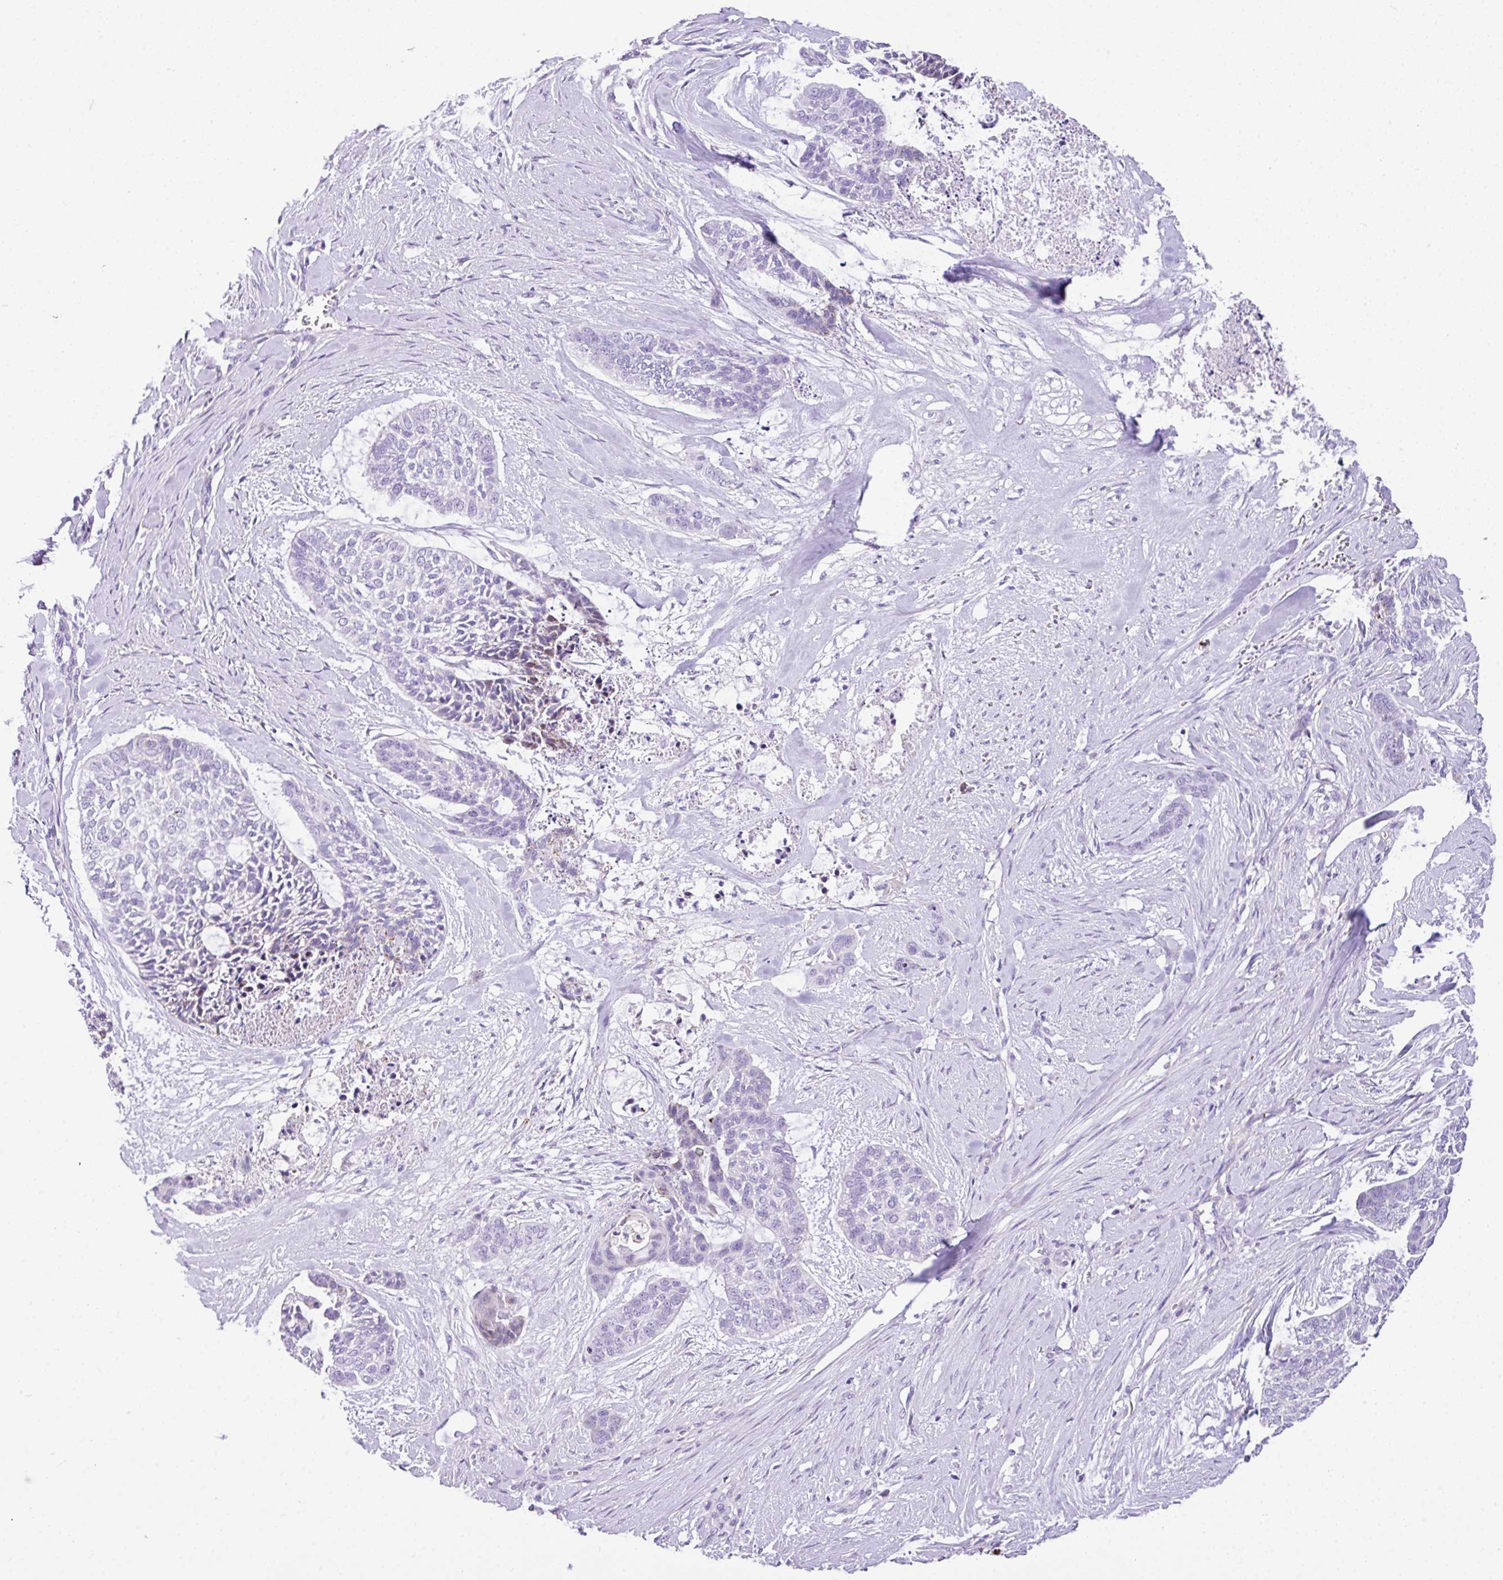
{"staining": {"intensity": "negative", "quantity": "none", "location": "none"}, "tissue": "skin cancer", "cell_type": "Tumor cells", "image_type": "cancer", "snomed": [{"axis": "morphology", "description": "Basal cell carcinoma"}, {"axis": "topography", "description": "Skin"}], "caption": "Immunohistochemistry (IHC) of human skin cancer (basal cell carcinoma) reveals no expression in tumor cells. Brightfield microscopy of immunohistochemistry (IHC) stained with DAB (3,3'-diaminobenzidine) (brown) and hematoxylin (blue), captured at high magnification.", "gene": "RCAN2", "patient": {"sex": "female", "age": 64}}